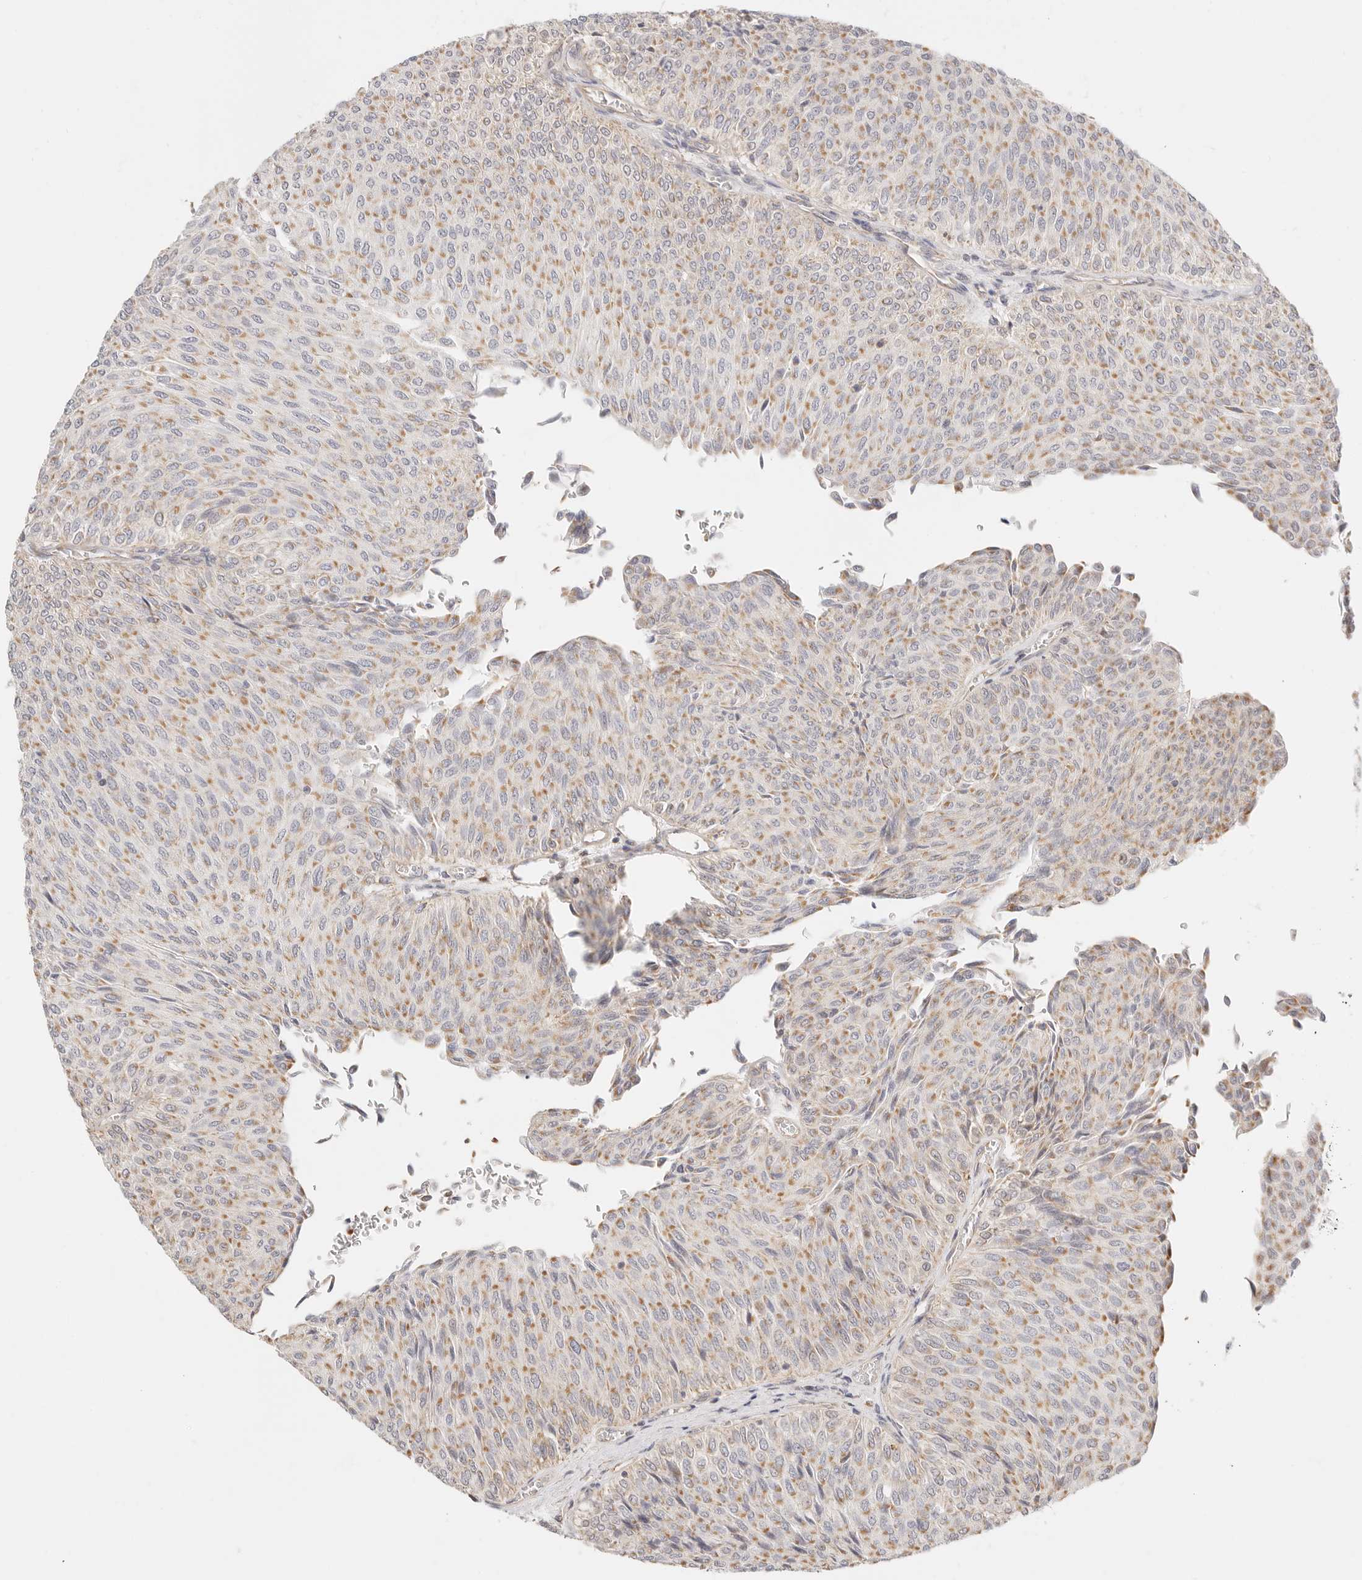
{"staining": {"intensity": "moderate", "quantity": ">75%", "location": "cytoplasmic/membranous"}, "tissue": "urothelial cancer", "cell_type": "Tumor cells", "image_type": "cancer", "snomed": [{"axis": "morphology", "description": "Urothelial carcinoma, Low grade"}, {"axis": "topography", "description": "Urinary bladder"}], "caption": "Human urothelial cancer stained with a brown dye demonstrates moderate cytoplasmic/membranous positive staining in about >75% of tumor cells.", "gene": "ZC3H11A", "patient": {"sex": "male", "age": 78}}